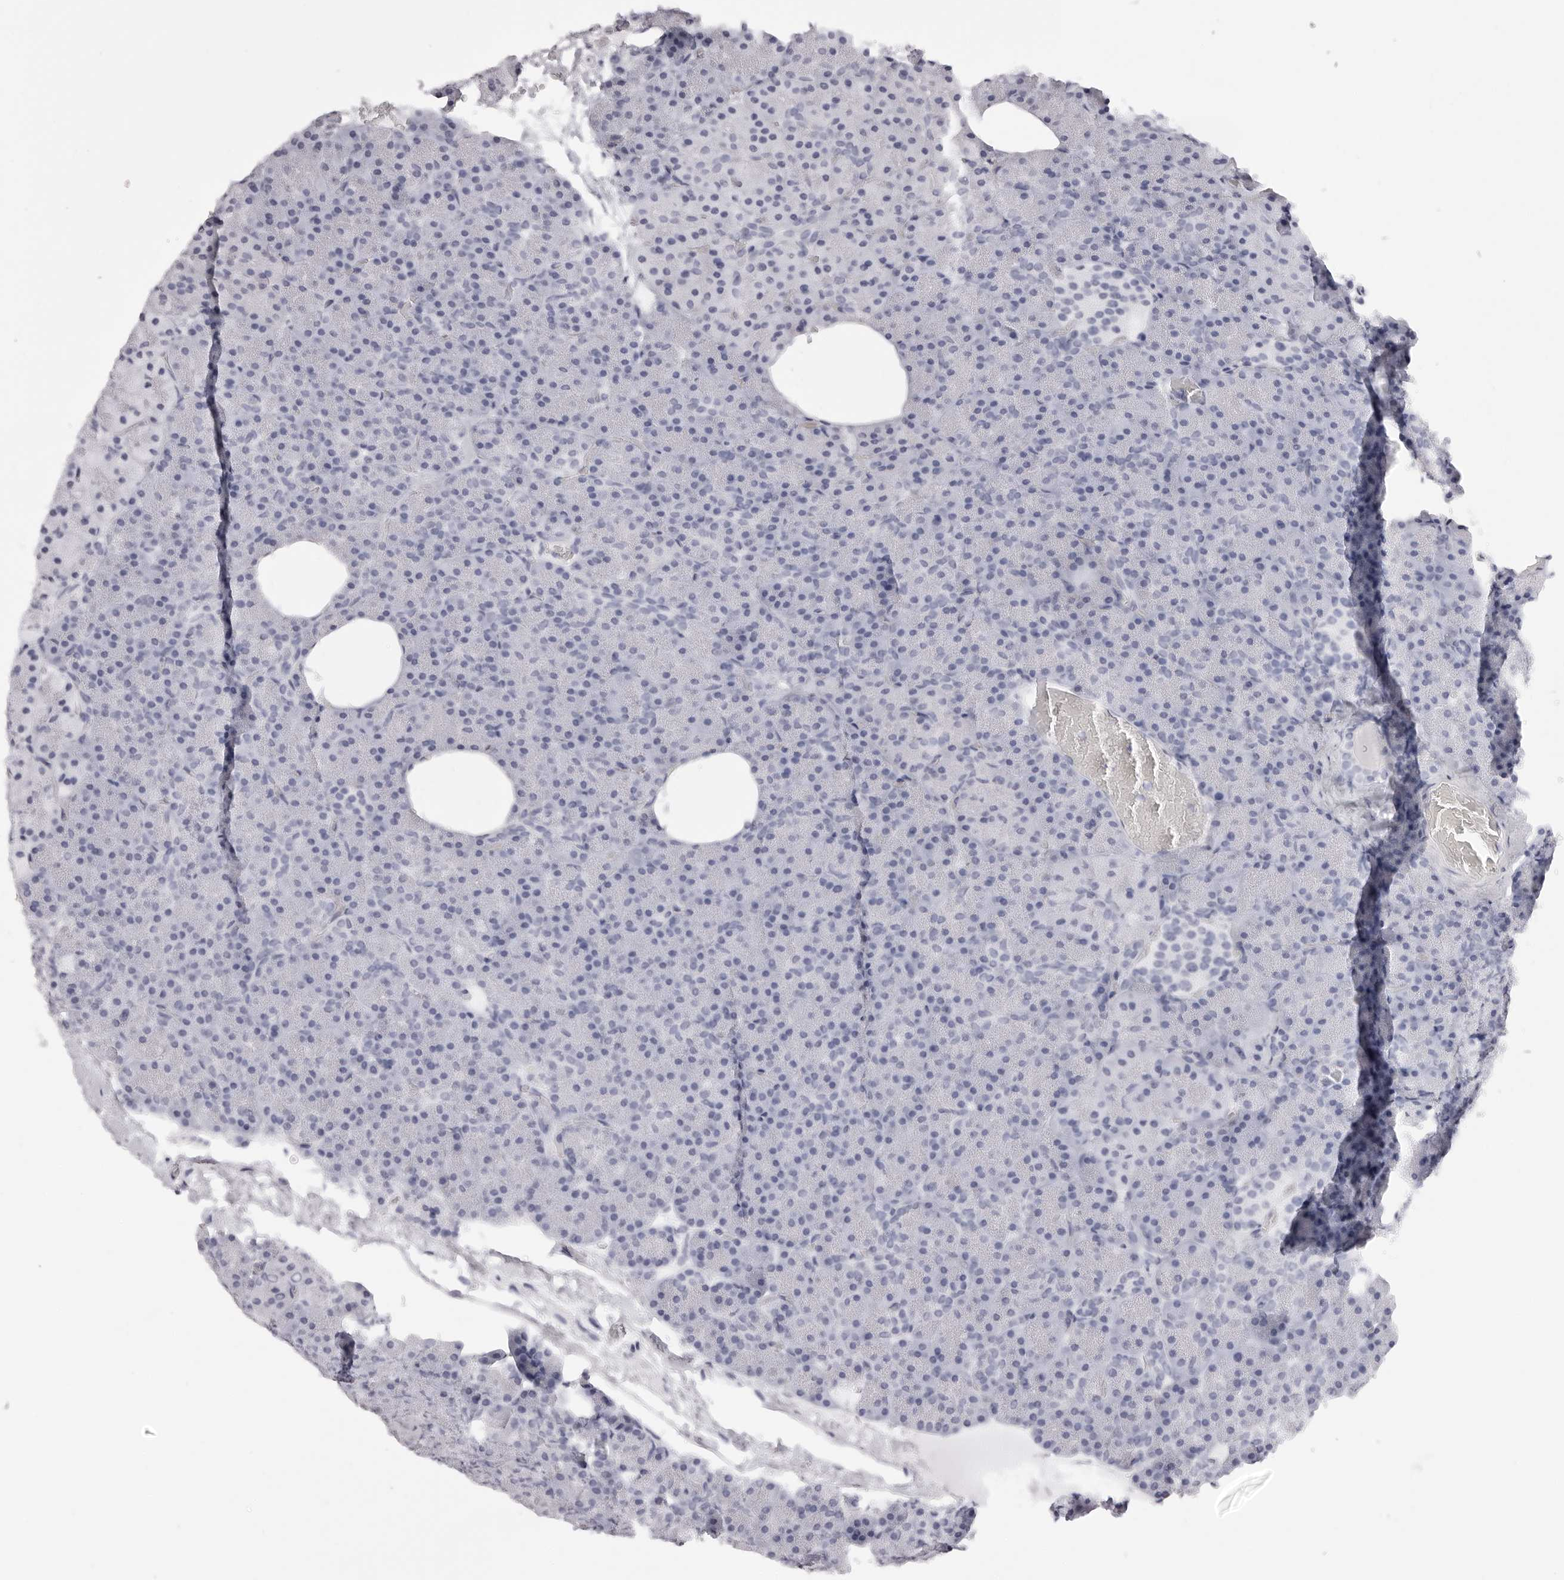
{"staining": {"intensity": "negative", "quantity": "none", "location": "none"}, "tissue": "pancreas", "cell_type": "Exocrine glandular cells", "image_type": "normal", "snomed": [{"axis": "morphology", "description": "Normal tissue, NOS"}, {"axis": "morphology", "description": "Carcinoid, malignant, NOS"}, {"axis": "topography", "description": "Pancreas"}], "caption": "DAB immunohistochemical staining of unremarkable human pancreas displays no significant positivity in exocrine glandular cells.", "gene": "RHO", "patient": {"sex": "female", "age": 35}}